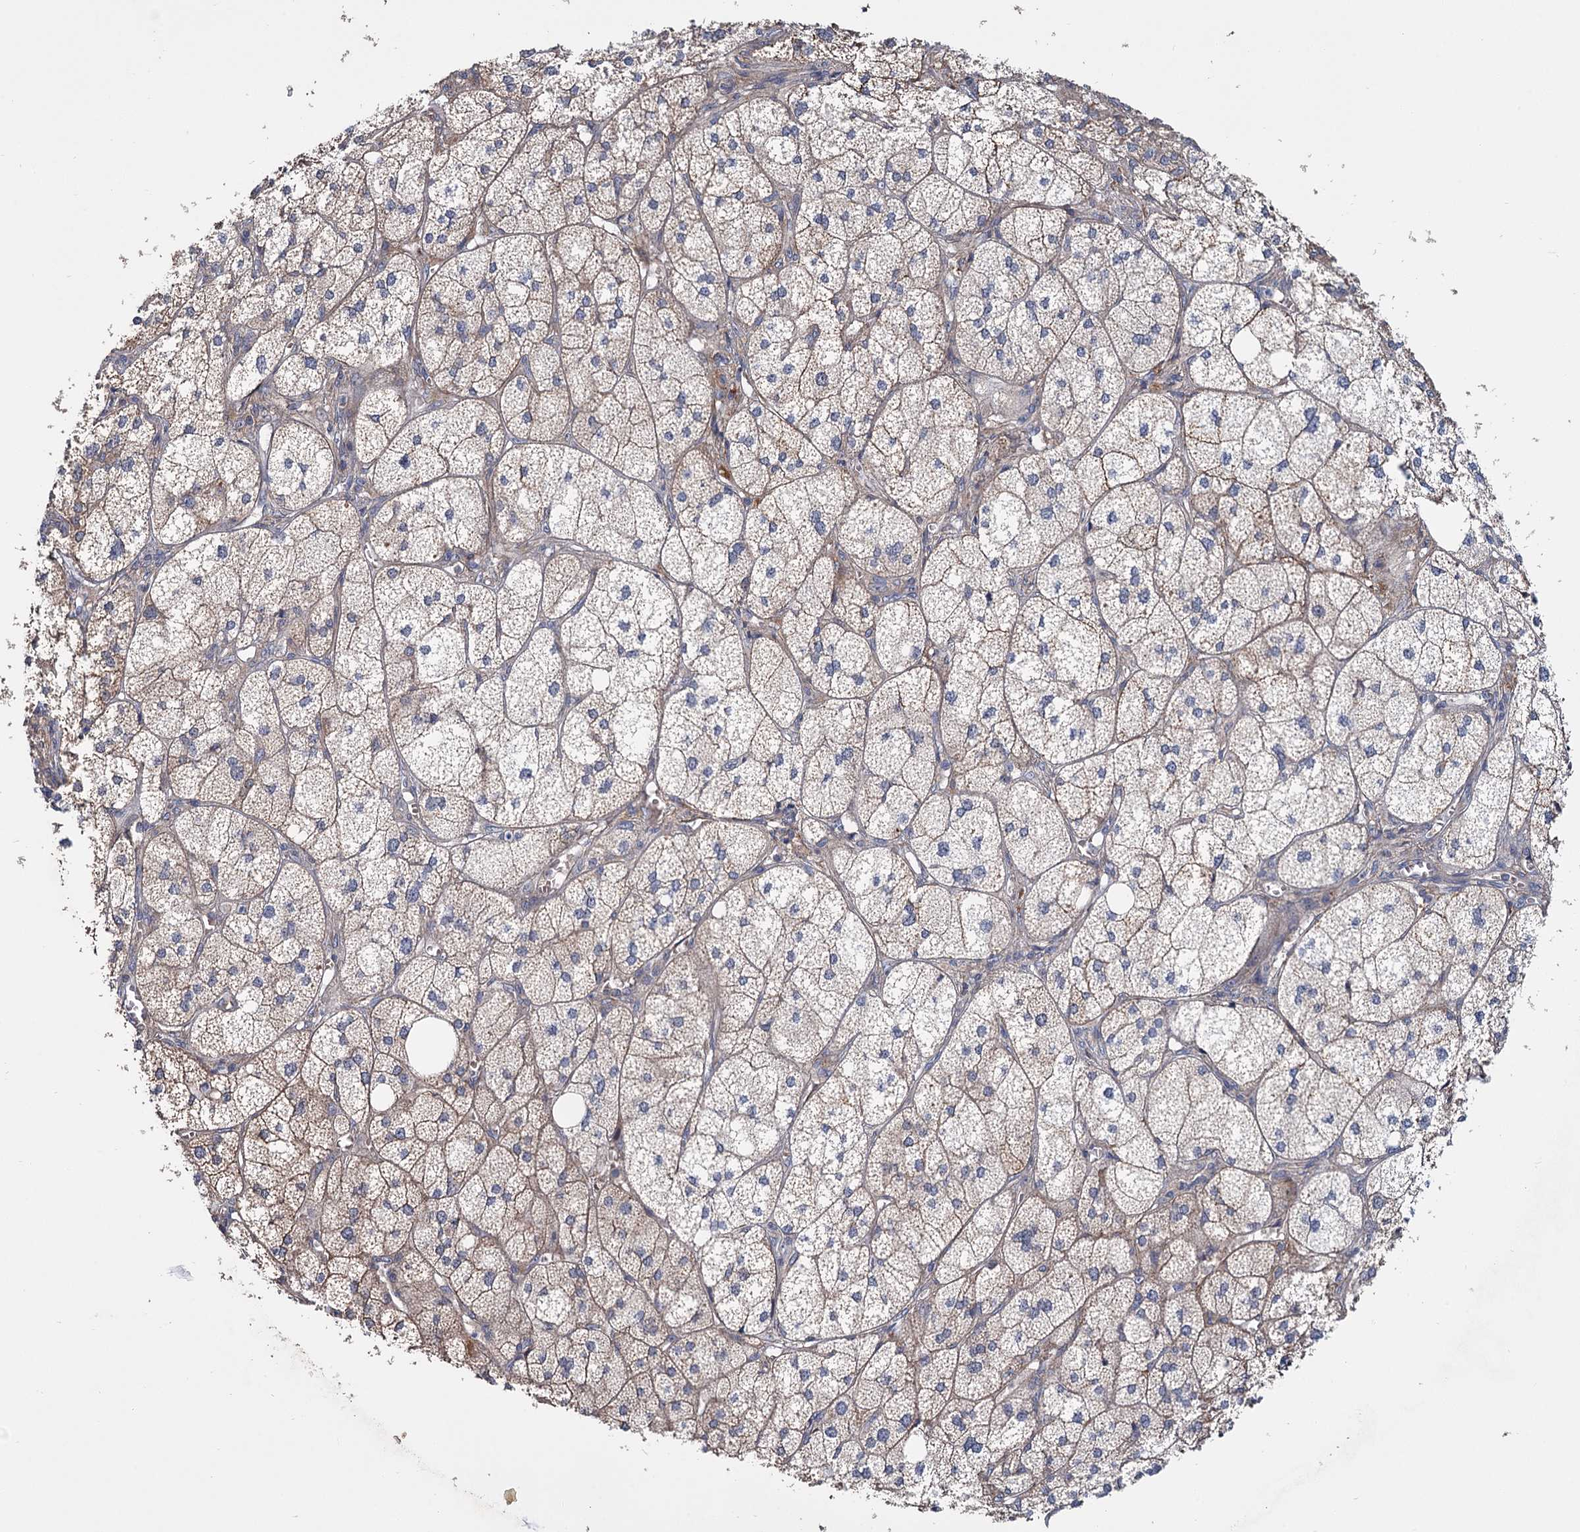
{"staining": {"intensity": "moderate", "quantity": "25%-75%", "location": "cytoplasmic/membranous"}, "tissue": "adrenal gland", "cell_type": "Glandular cells", "image_type": "normal", "snomed": [{"axis": "morphology", "description": "Normal tissue, NOS"}, {"axis": "topography", "description": "Adrenal gland"}], "caption": "Moderate cytoplasmic/membranous protein positivity is present in approximately 25%-75% of glandular cells in adrenal gland.", "gene": "MTRR", "patient": {"sex": "female", "age": 61}}